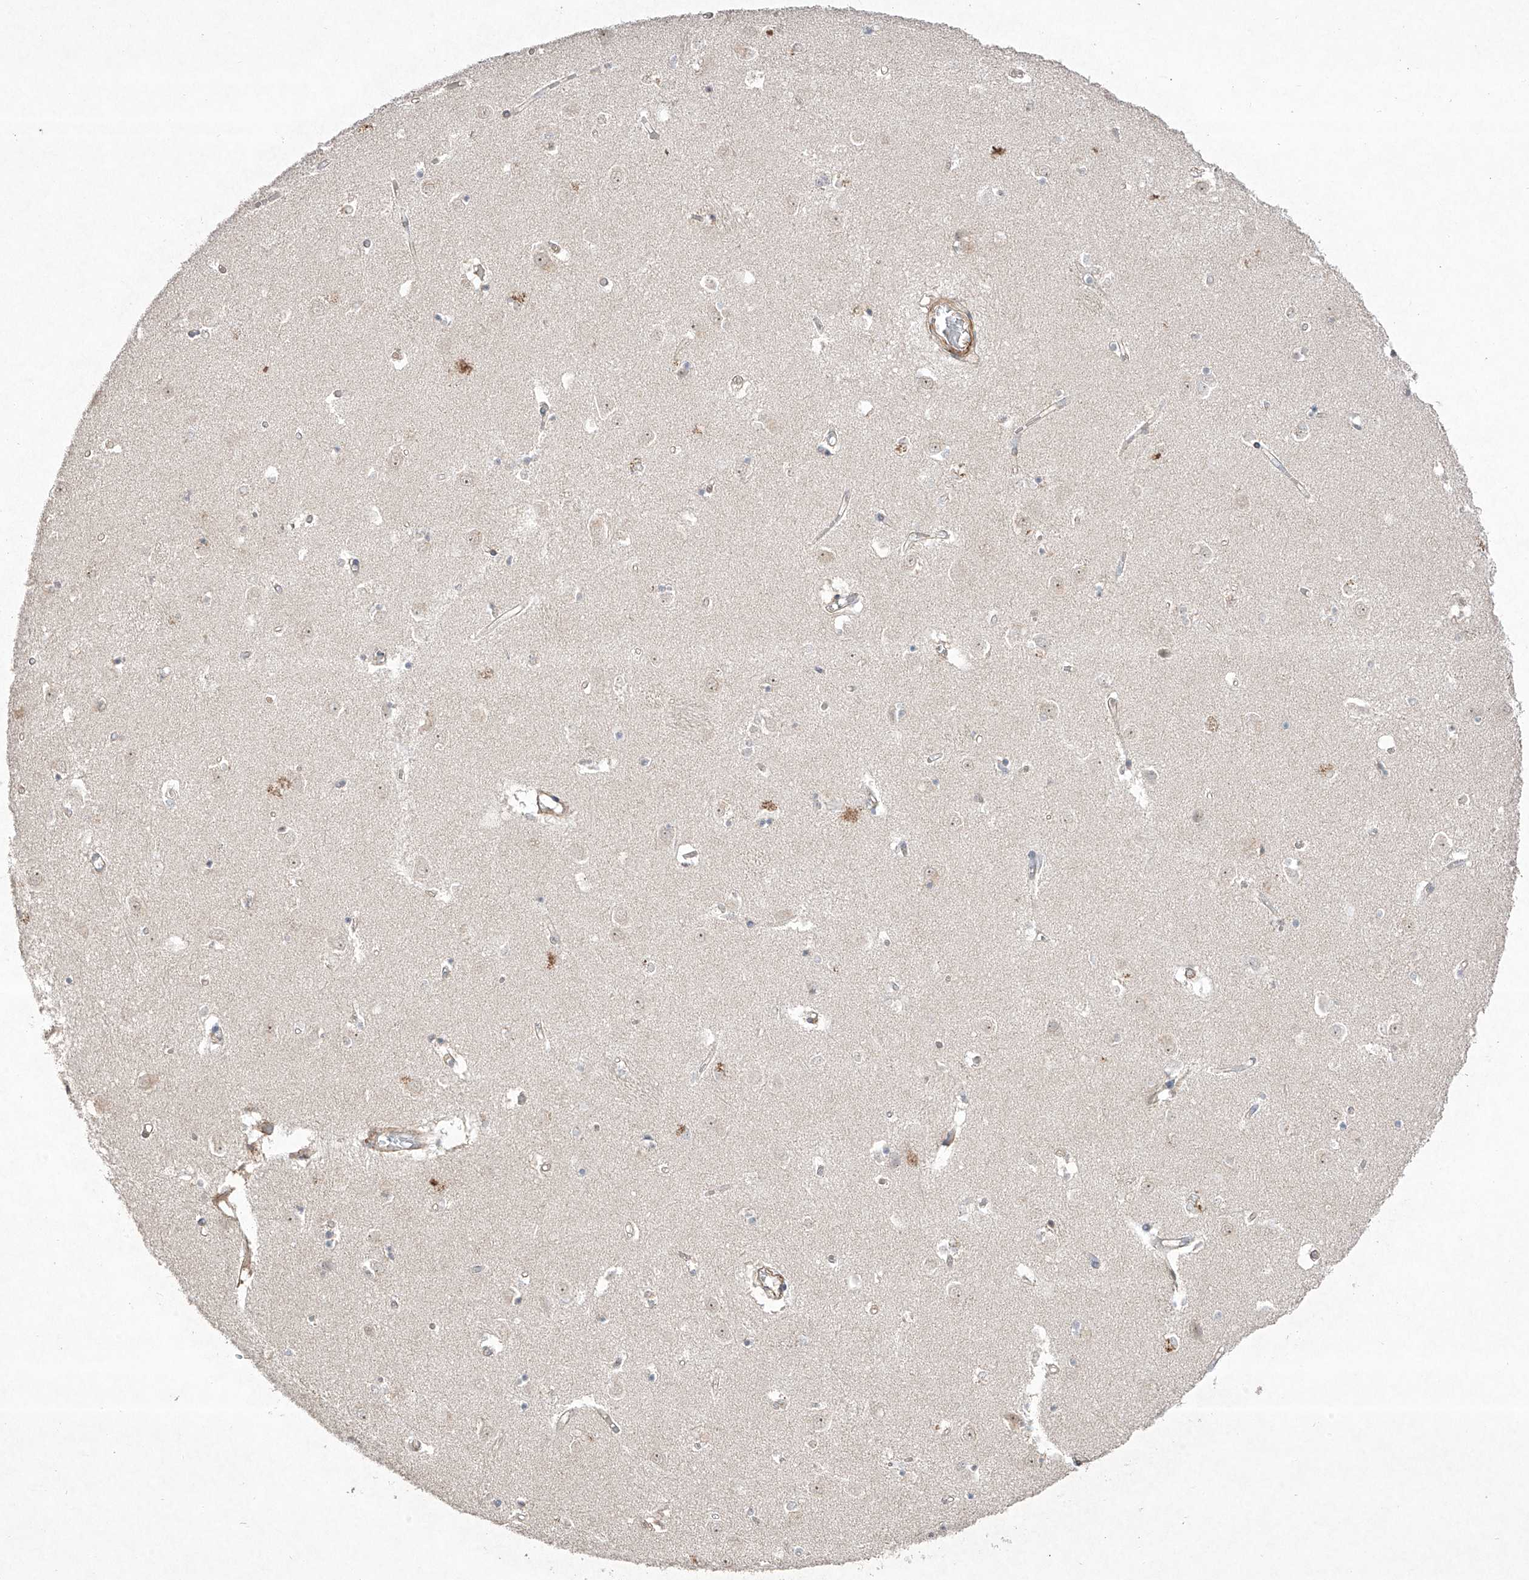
{"staining": {"intensity": "weak", "quantity": "<25%", "location": "cytoplasmic/membranous"}, "tissue": "caudate", "cell_type": "Glial cells", "image_type": "normal", "snomed": [{"axis": "morphology", "description": "Normal tissue, NOS"}, {"axis": "topography", "description": "Lateral ventricle wall"}], "caption": "Immunohistochemical staining of normal human caudate reveals no significant staining in glial cells.", "gene": "KDM1B", "patient": {"sex": "male", "age": 45}}